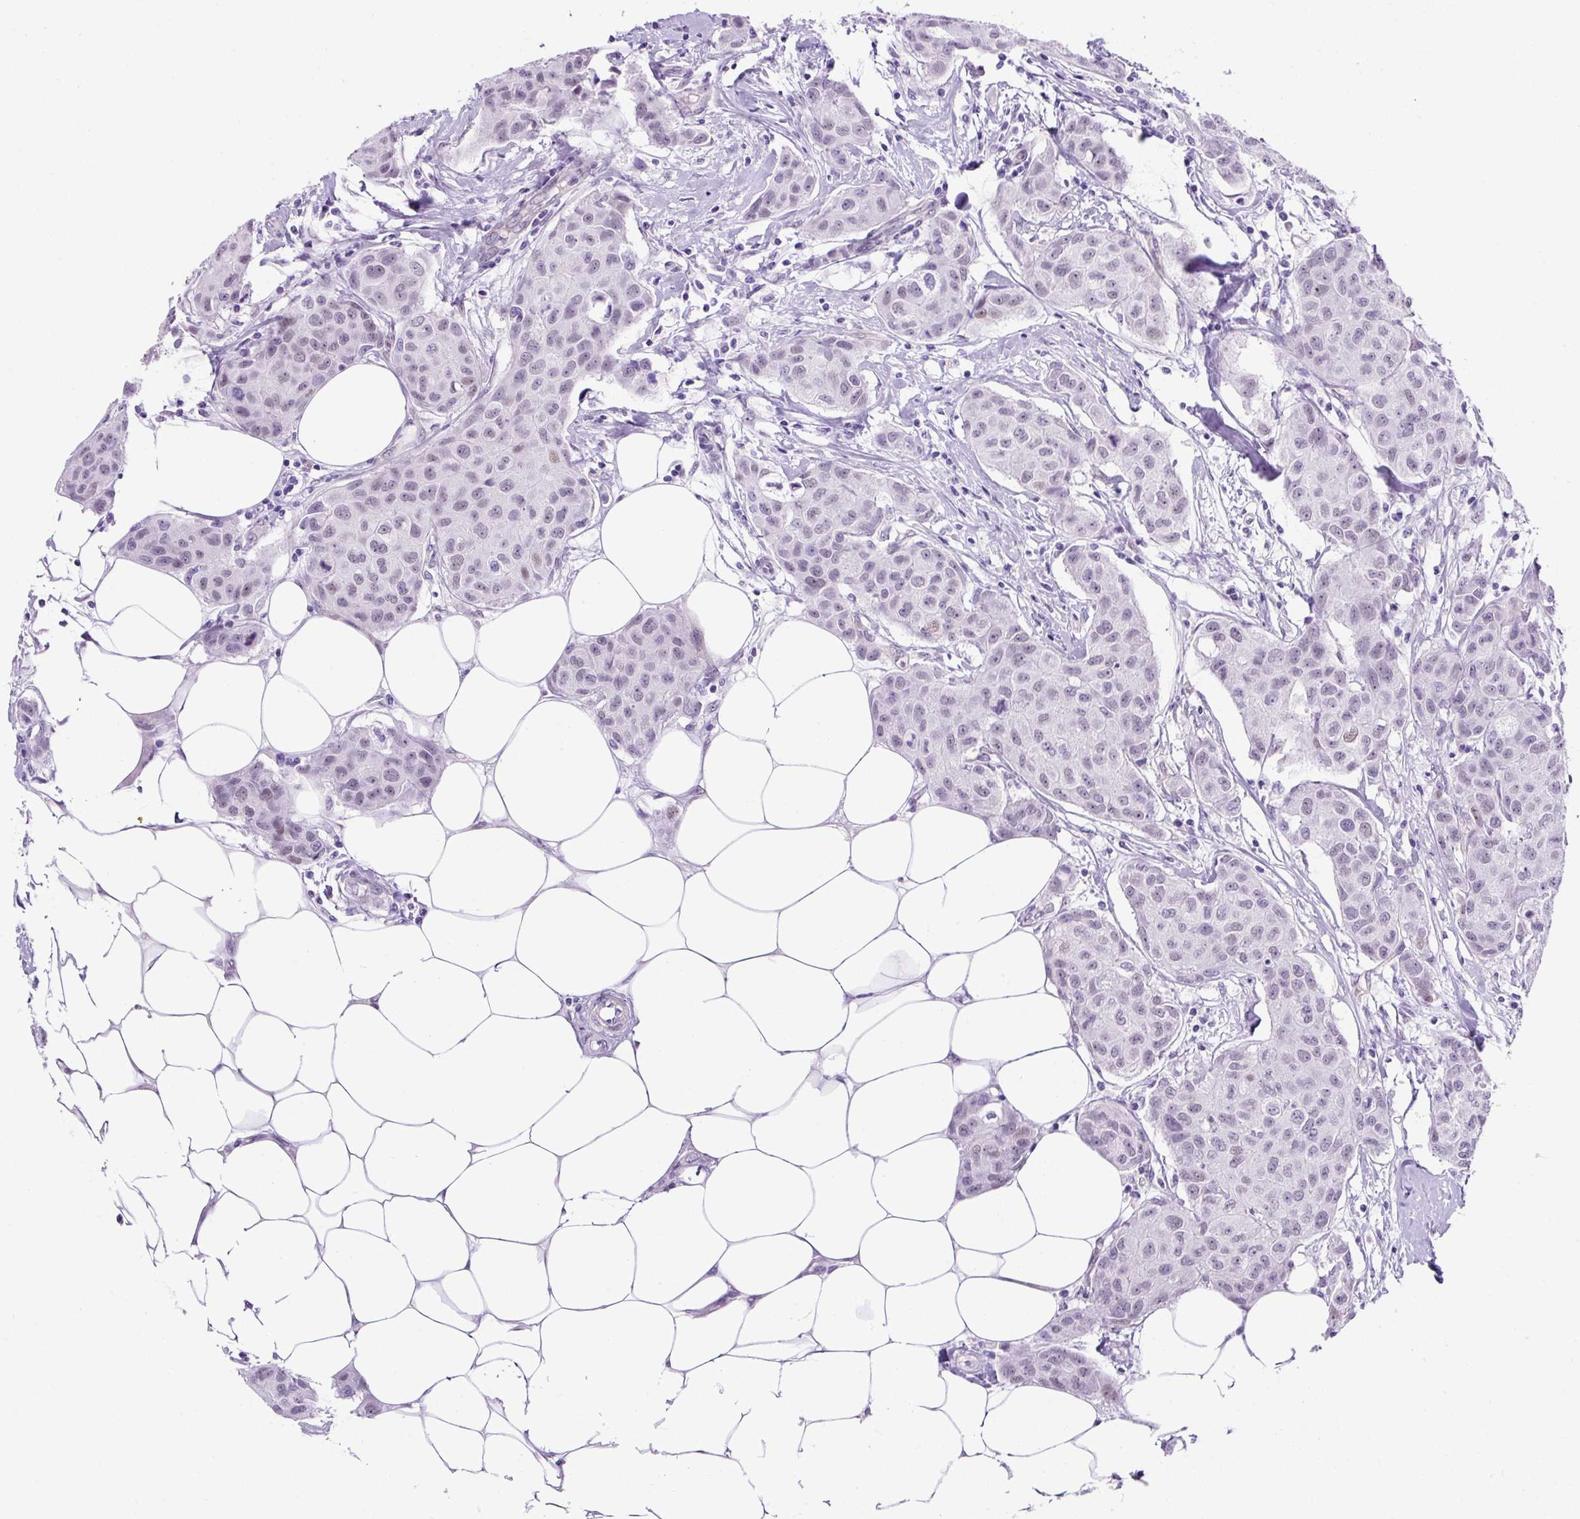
{"staining": {"intensity": "negative", "quantity": "none", "location": "none"}, "tissue": "breast cancer", "cell_type": "Tumor cells", "image_type": "cancer", "snomed": [{"axis": "morphology", "description": "Duct carcinoma"}, {"axis": "topography", "description": "Breast"}, {"axis": "topography", "description": "Lymph node"}], "caption": "High magnification brightfield microscopy of intraductal carcinoma (breast) stained with DAB (3,3'-diaminobenzidine) (brown) and counterstained with hematoxylin (blue): tumor cells show no significant expression.", "gene": "KRT12", "patient": {"sex": "female", "age": 80}}